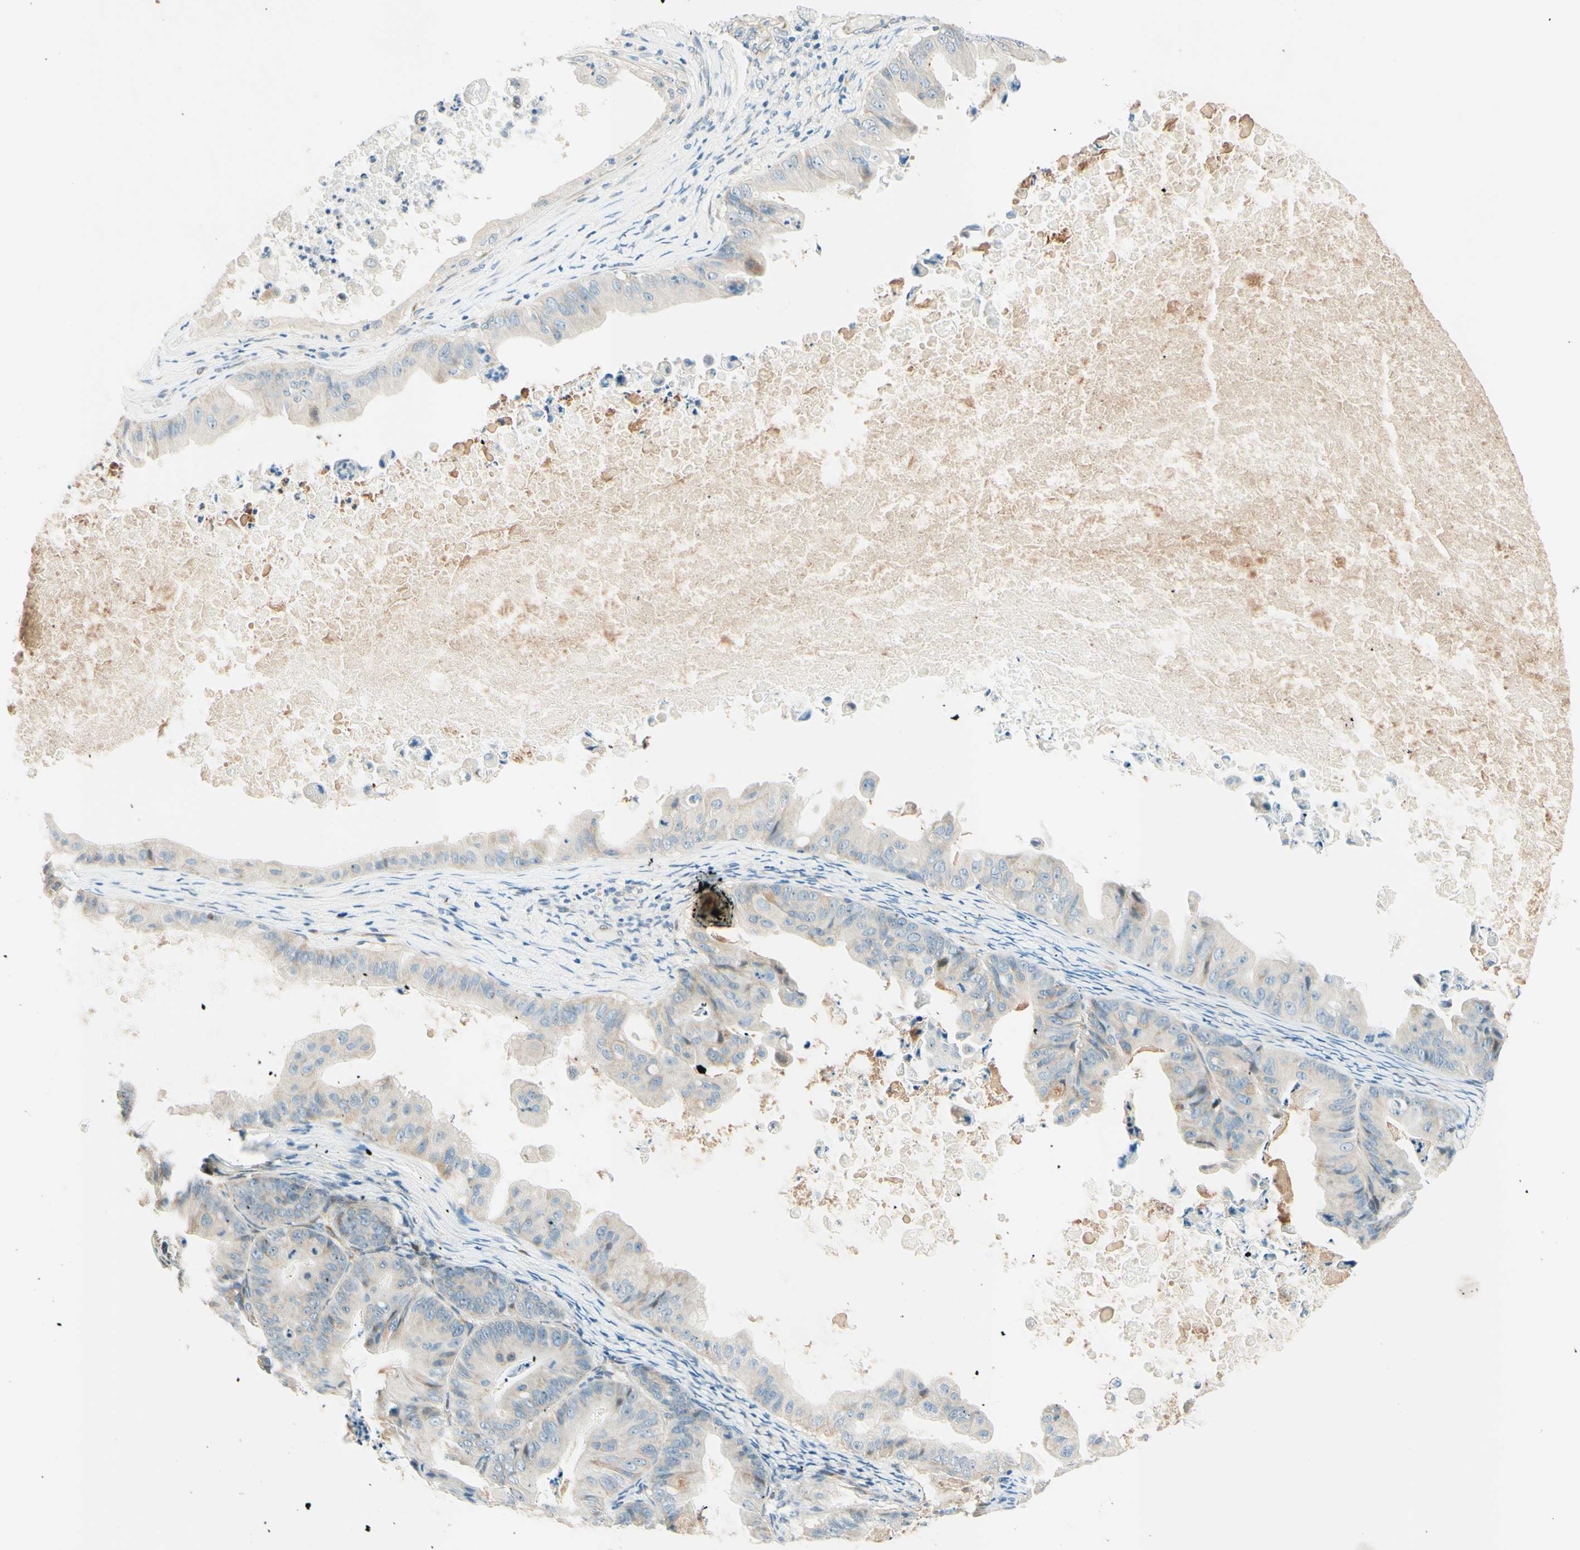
{"staining": {"intensity": "negative", "quantity": "none", "location": "none"}, "tissue": "ovarian cancer", "cell_type": "Tumor cells", "image_type": "cancer", "snomed": [{"axis": "morphology", "description": "Cystadenocarcinoma, mucinous, NOS"}, {"axis": "topography", "description": "Ovary"}], "caption": "Protein analysis of ovarian cancer (mucinous cystadenocarcinoma) displays no significant expression in tumor cells. The staining was performed using DAB (3,3'-diaminobenzidine) to visualize the protein expression in brown, while the nuclei were stained in blue with hematoxylin (Magnification: 20x).", "gene": "TAOK2", "patient": {"sex": "female", "age": 37}}